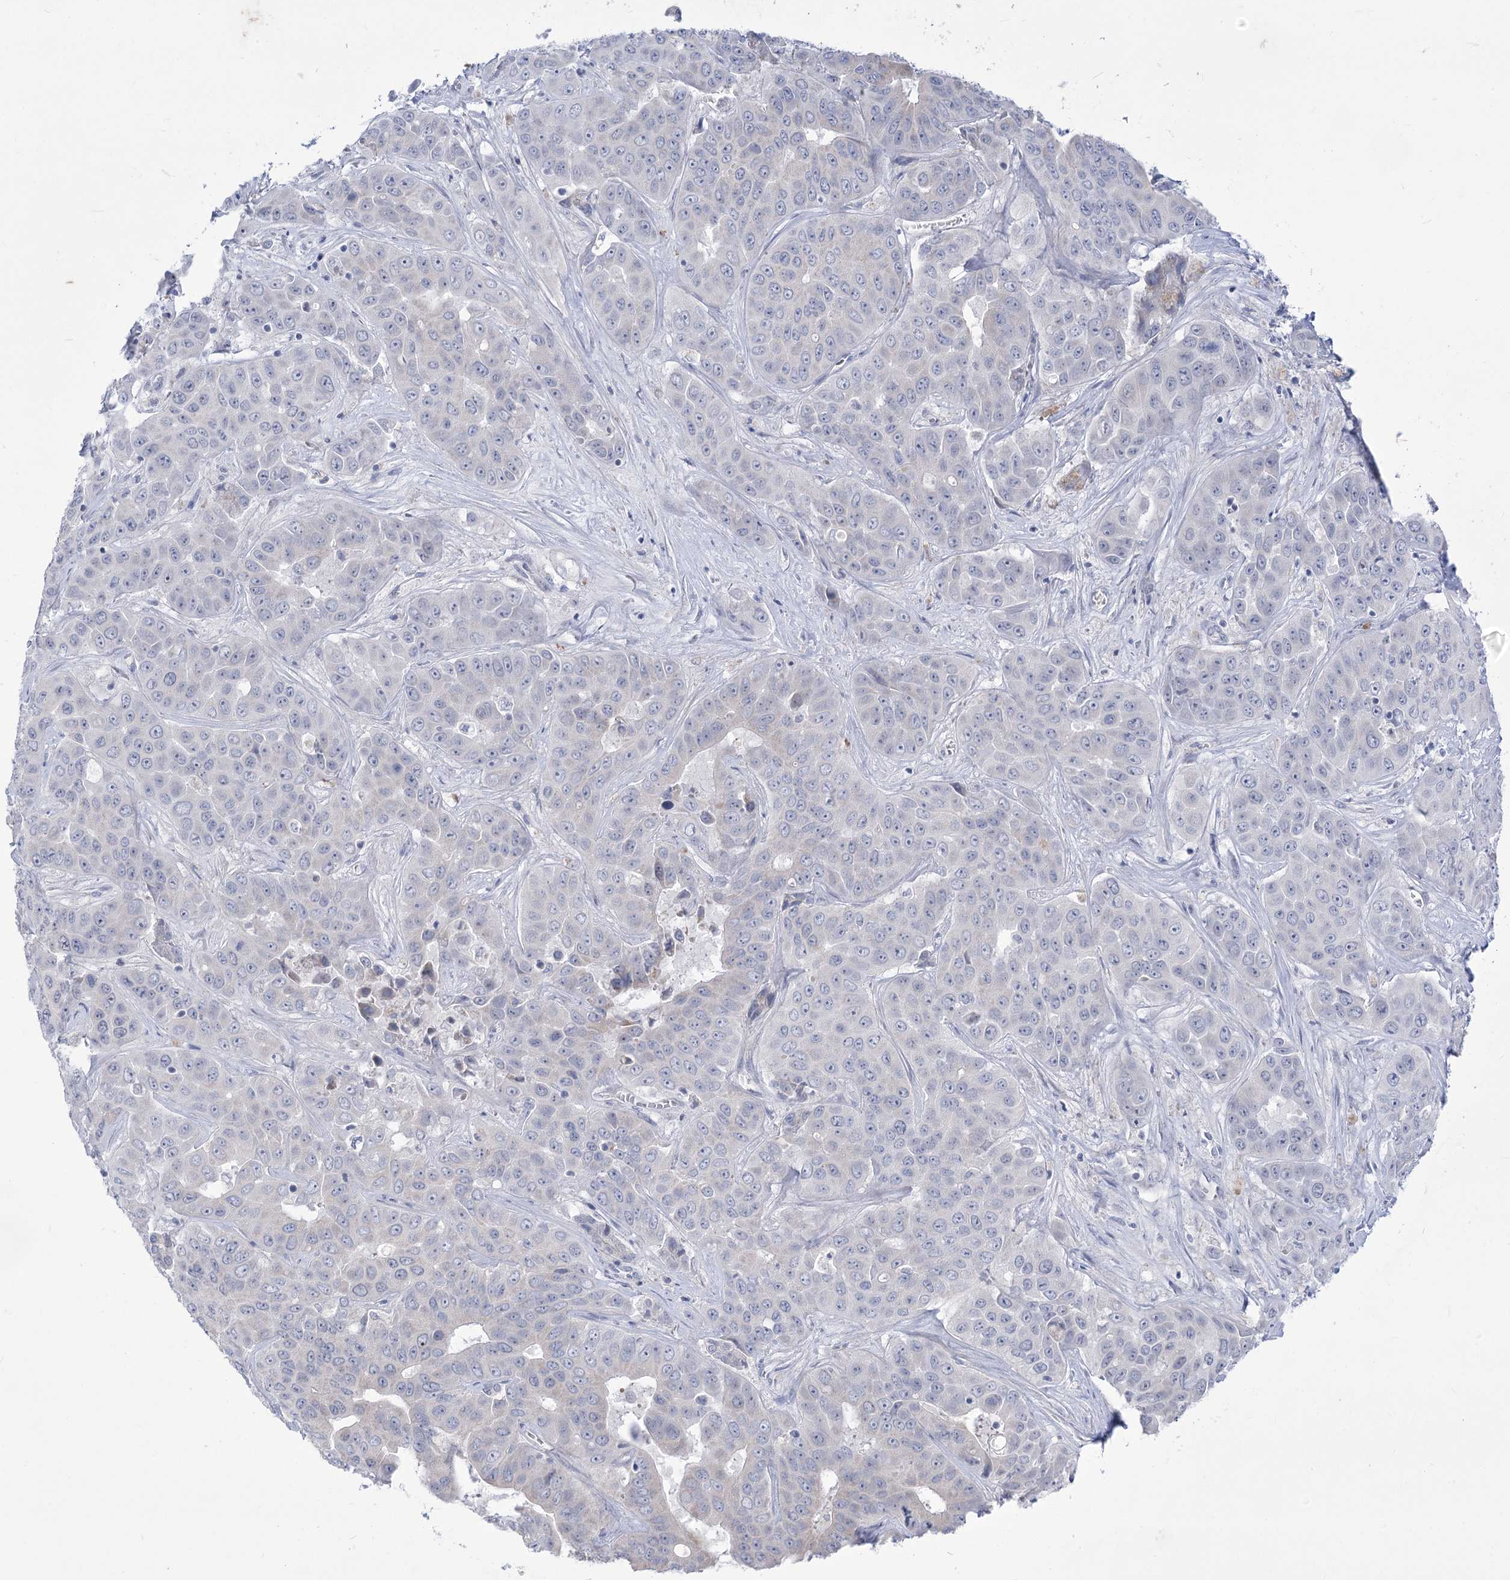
{"staining": {"intensity": "negative", "quantity": "none", "location": "none"}, "tissue": "liver cancer", "cell_type": "Tumor cells", "image_type": "cancer", "snomed": [{"axis": "morphology", "description": "Cholangiocarcinoma"}, {"axis": "topography", "description": "Liver"}], "caption": "Immunohistochemistry histopathology image of neoplastic tissue: liver cholangiocarcinoma stained with DAB (3,3'-diaminobenzidine) shows no significant protein positivity in tumor cells. Nuclei are stained in blue.", "gene": "BEND7", "patient": {"sex": "female", "age": 52}}